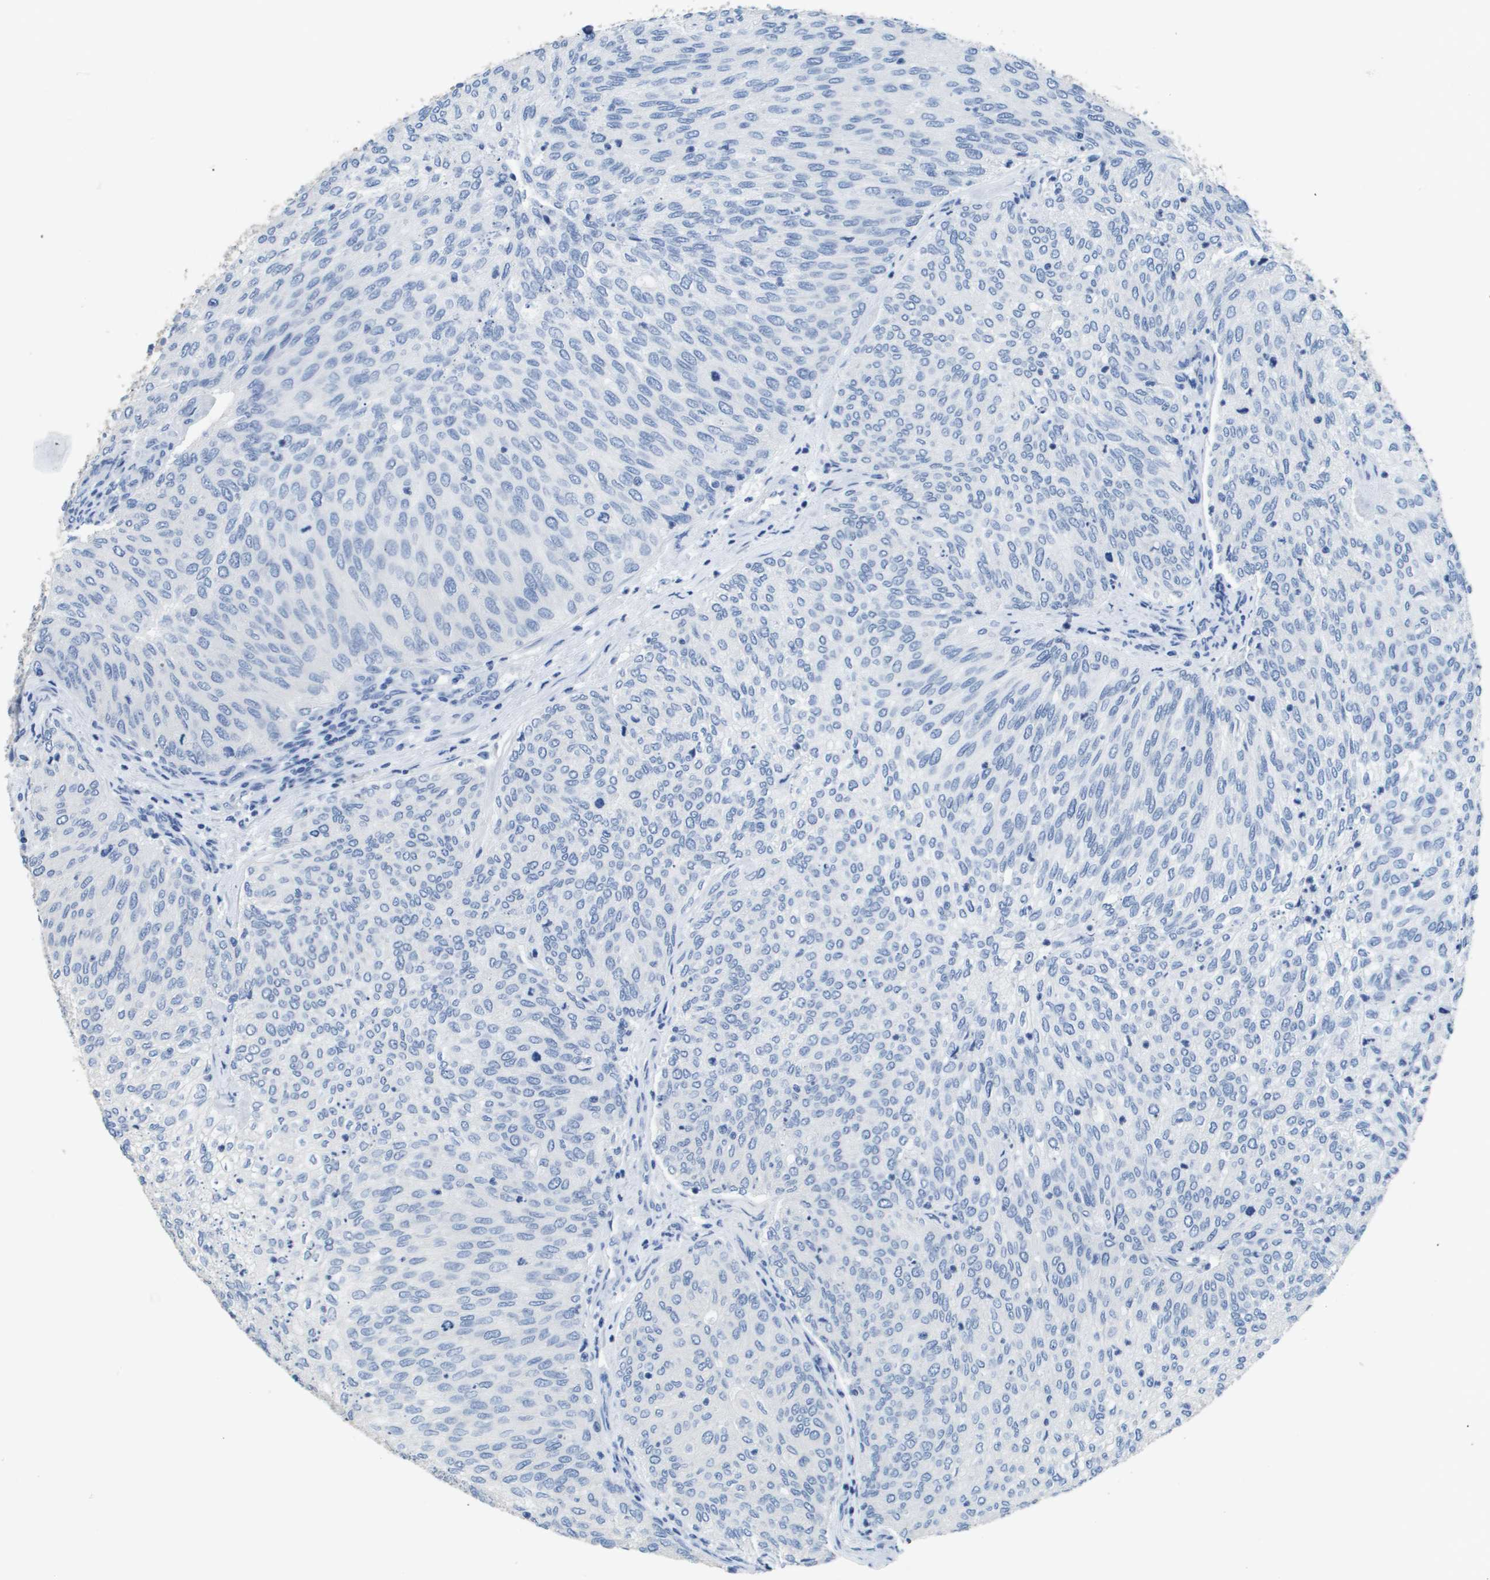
{"staining": {"intensity": "negative", "quantity": "none", "location": "none"}, "tissue": "urothelial cancer", "cell_type": "Tumor cells", "image_type": "cancer", "snomed": [{"axis": "morphology", "description": "Urothelial carcinoma, Low grade"}, {"axis": "topography", "description": "Urinary bladder"}], "caption": "The micrograph reveals no significant staining in tumor cells of urothelial cancer. (DAB (3,3'-diaminobenzidine) immunohistochemistry with hematoxylin counter stain).", "gene": "MT3", "patient": {"sex": "female", "age": 79}}